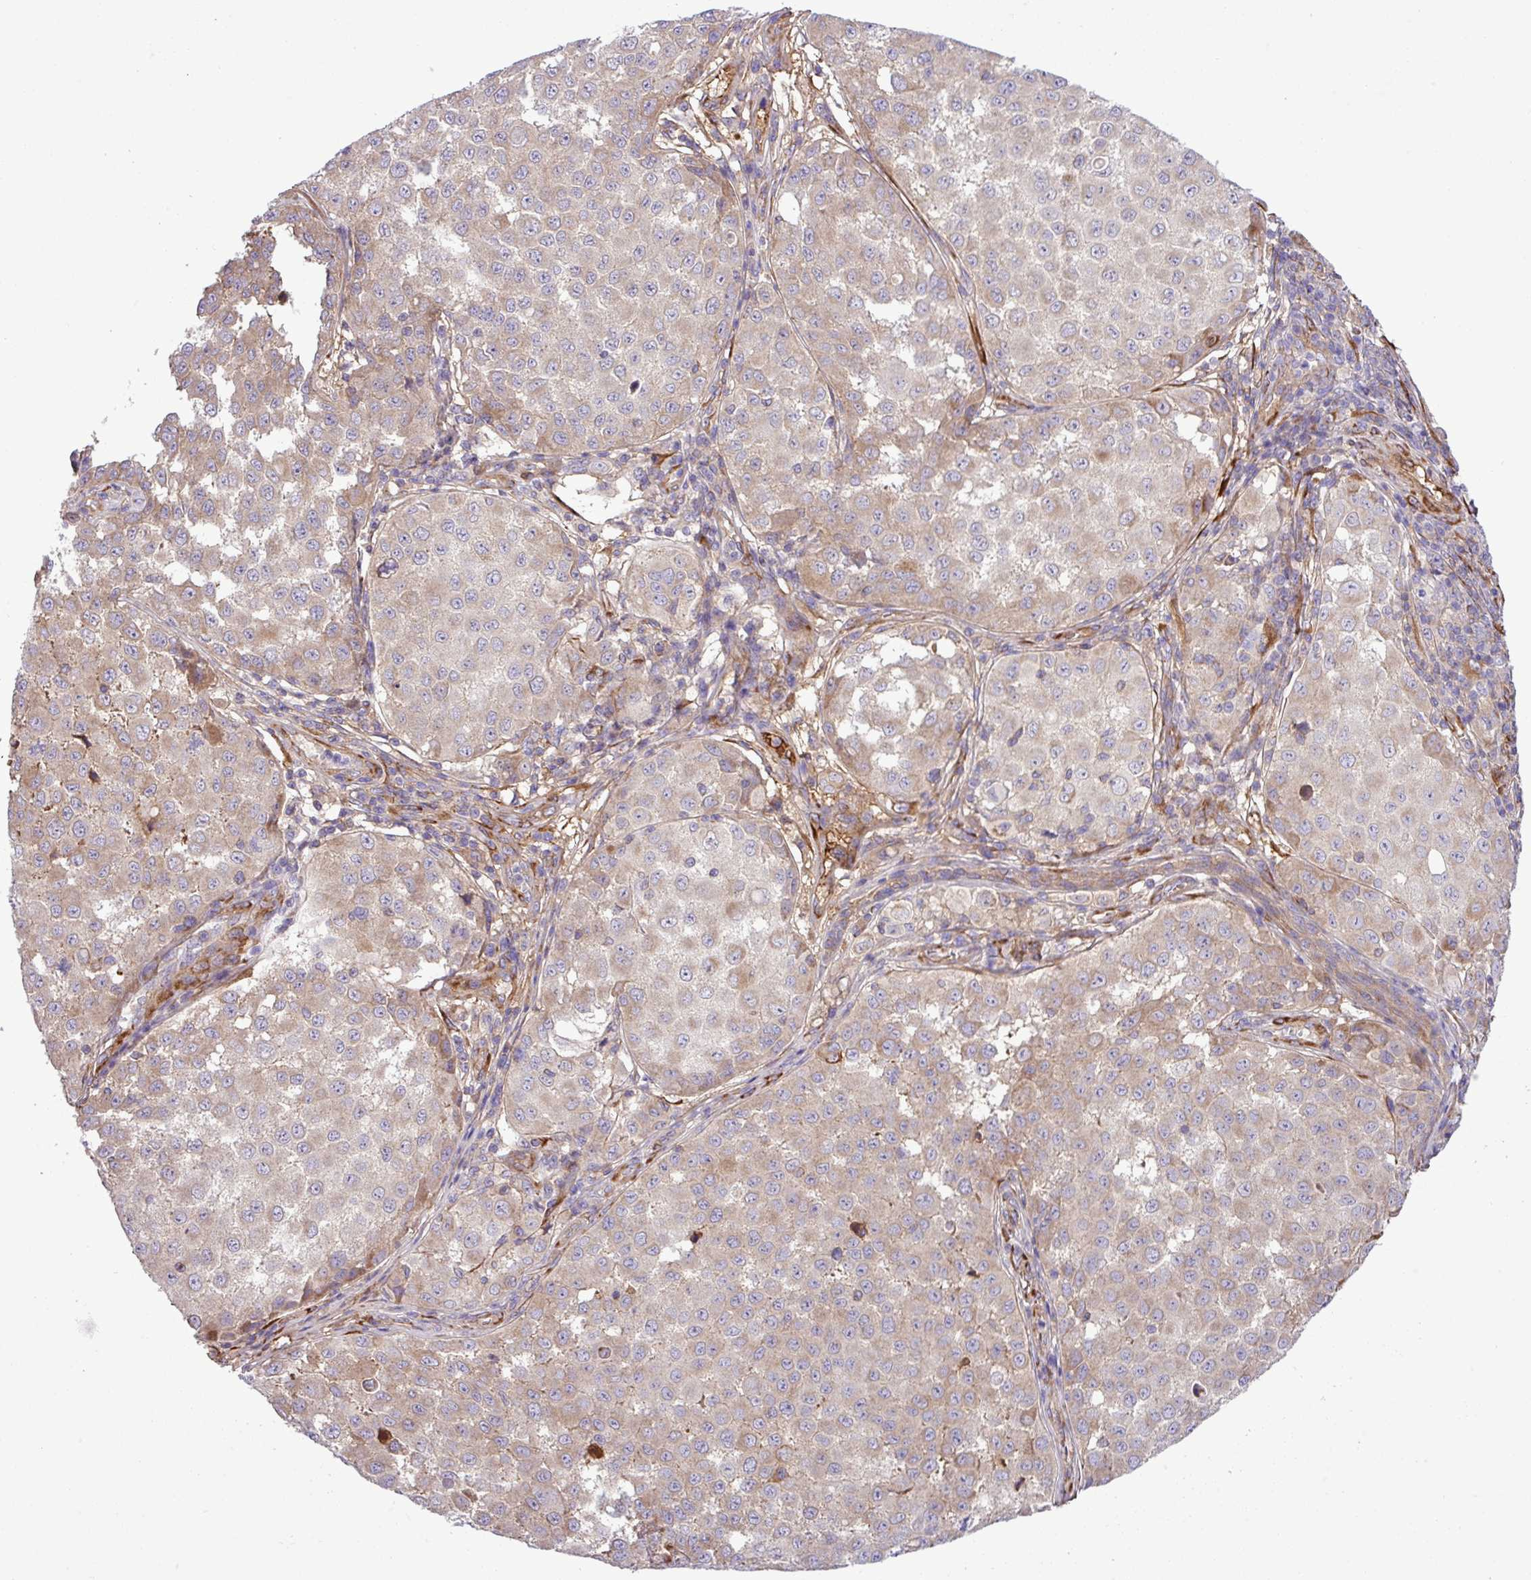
{"staining": {"intensity": "moderate", "quantity": "25%-75%", "location": "cytoplasmic/membranous"}, "tissue": "melanoma", "cell_type": "Tumor cells", "image_type": "cancer", "snomed": [{"axis": "morphology", "description": "Malignant melanoma, NOS"}, {"axis": "topography", "description": "Skin"}], "caption": "Malignant melanoma stained with DAB (3,3'-diaminobenzidine) immunohistochemistry (IHC) displays medium levels of moderate cytoplasmic/membranous positivity in about 25%-75% of tumor cells. The protein is shown in brown color, while the nuclei are stained blue.", "gene": "CWH43", "patient": {"sex": "male", "age": 64}}